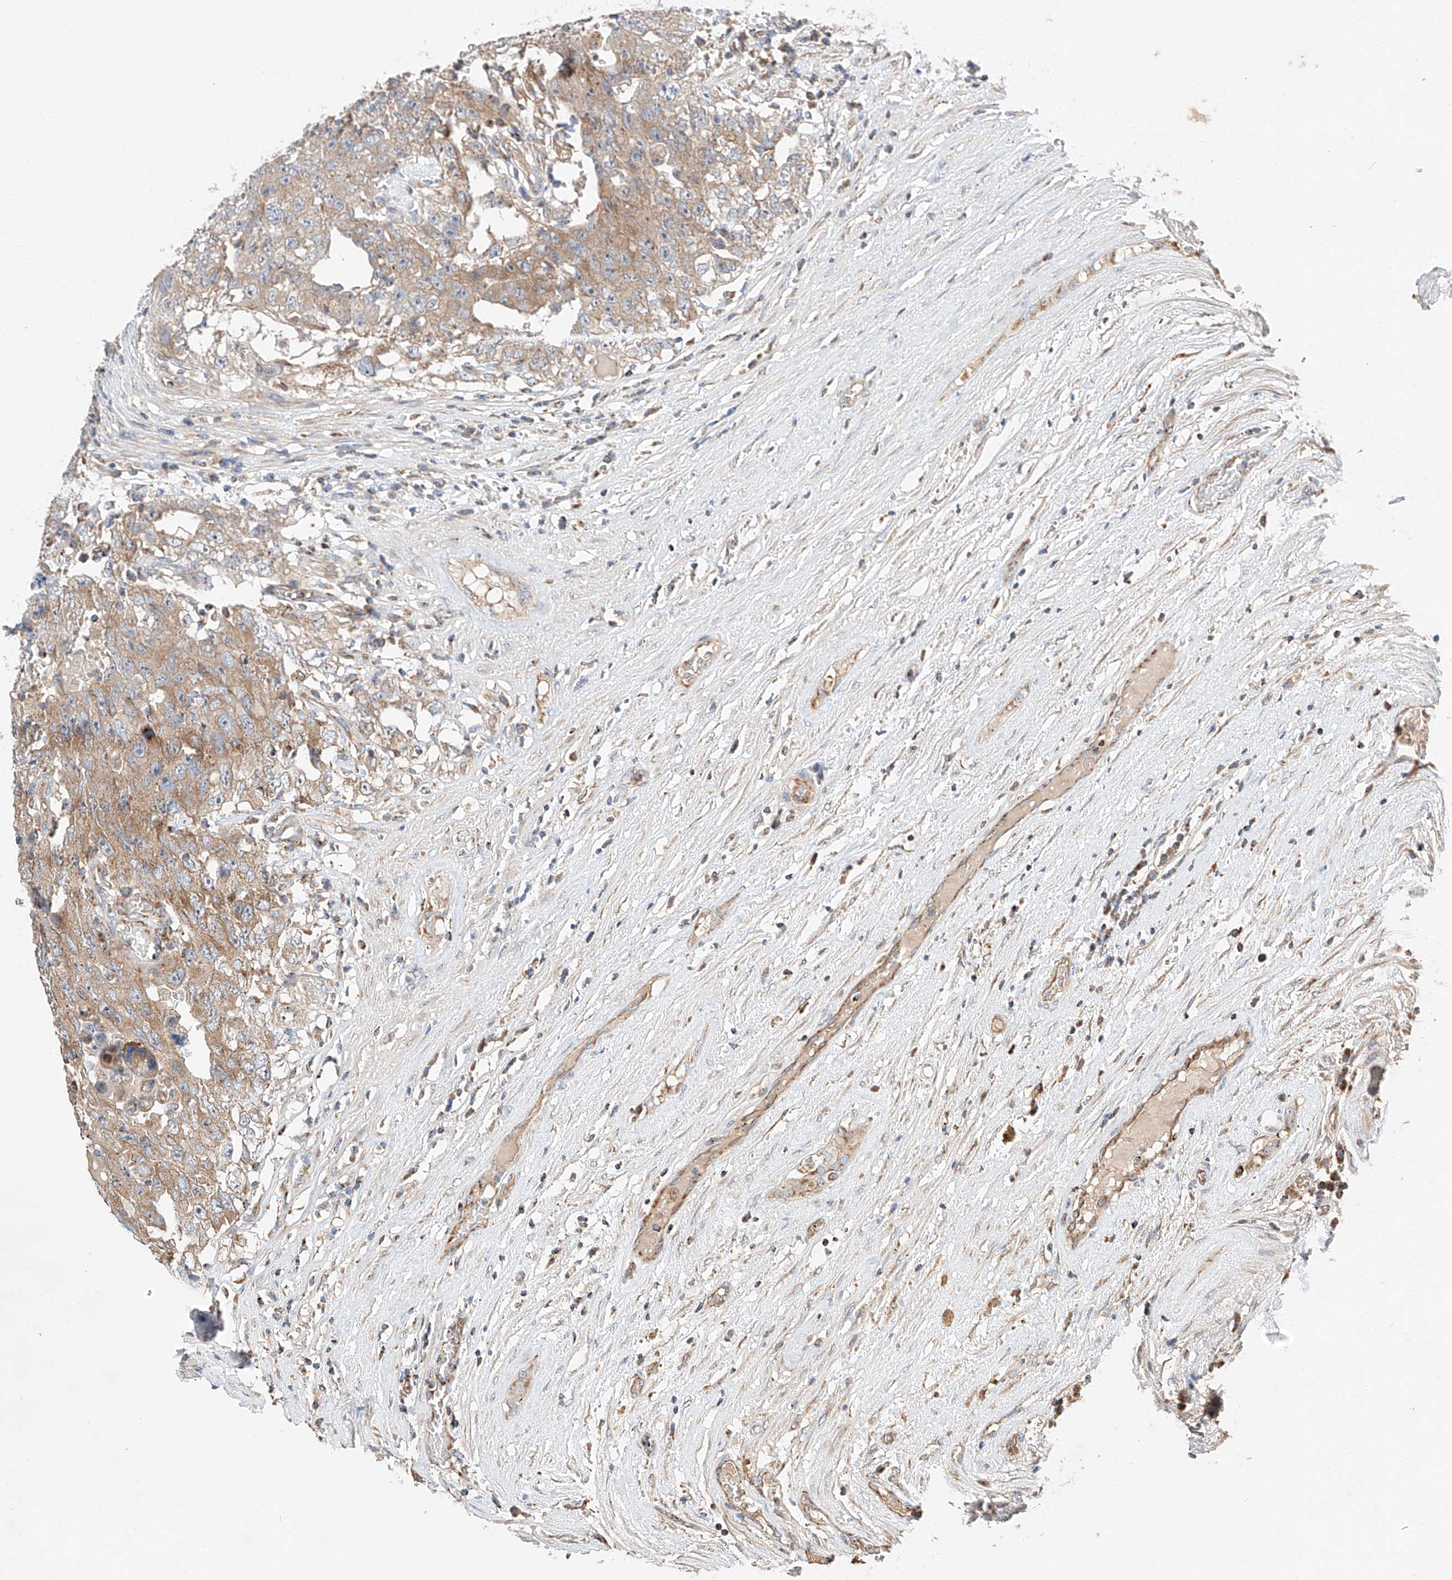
{"staining": {"intensity": "weak", "quantity": ">75%", "location": "cytoplasmic/membranous"}, "tissue": "testis cancer", "cell_type": "Tumor cells", "image_type": "cancer", "snomed": [{"axis": "morphology", "description": "Carcinoma, Embryonal, NOS"}, {"axis": "topography", "description": "Testis"}], "caption": "Tumor cells show weak cytoplasmic/membranous staining in approximately >75% of cells in testis embryonal carcinoma.", "gene": "RUSC1", "patient": {"sex": "male", "age": 26}}